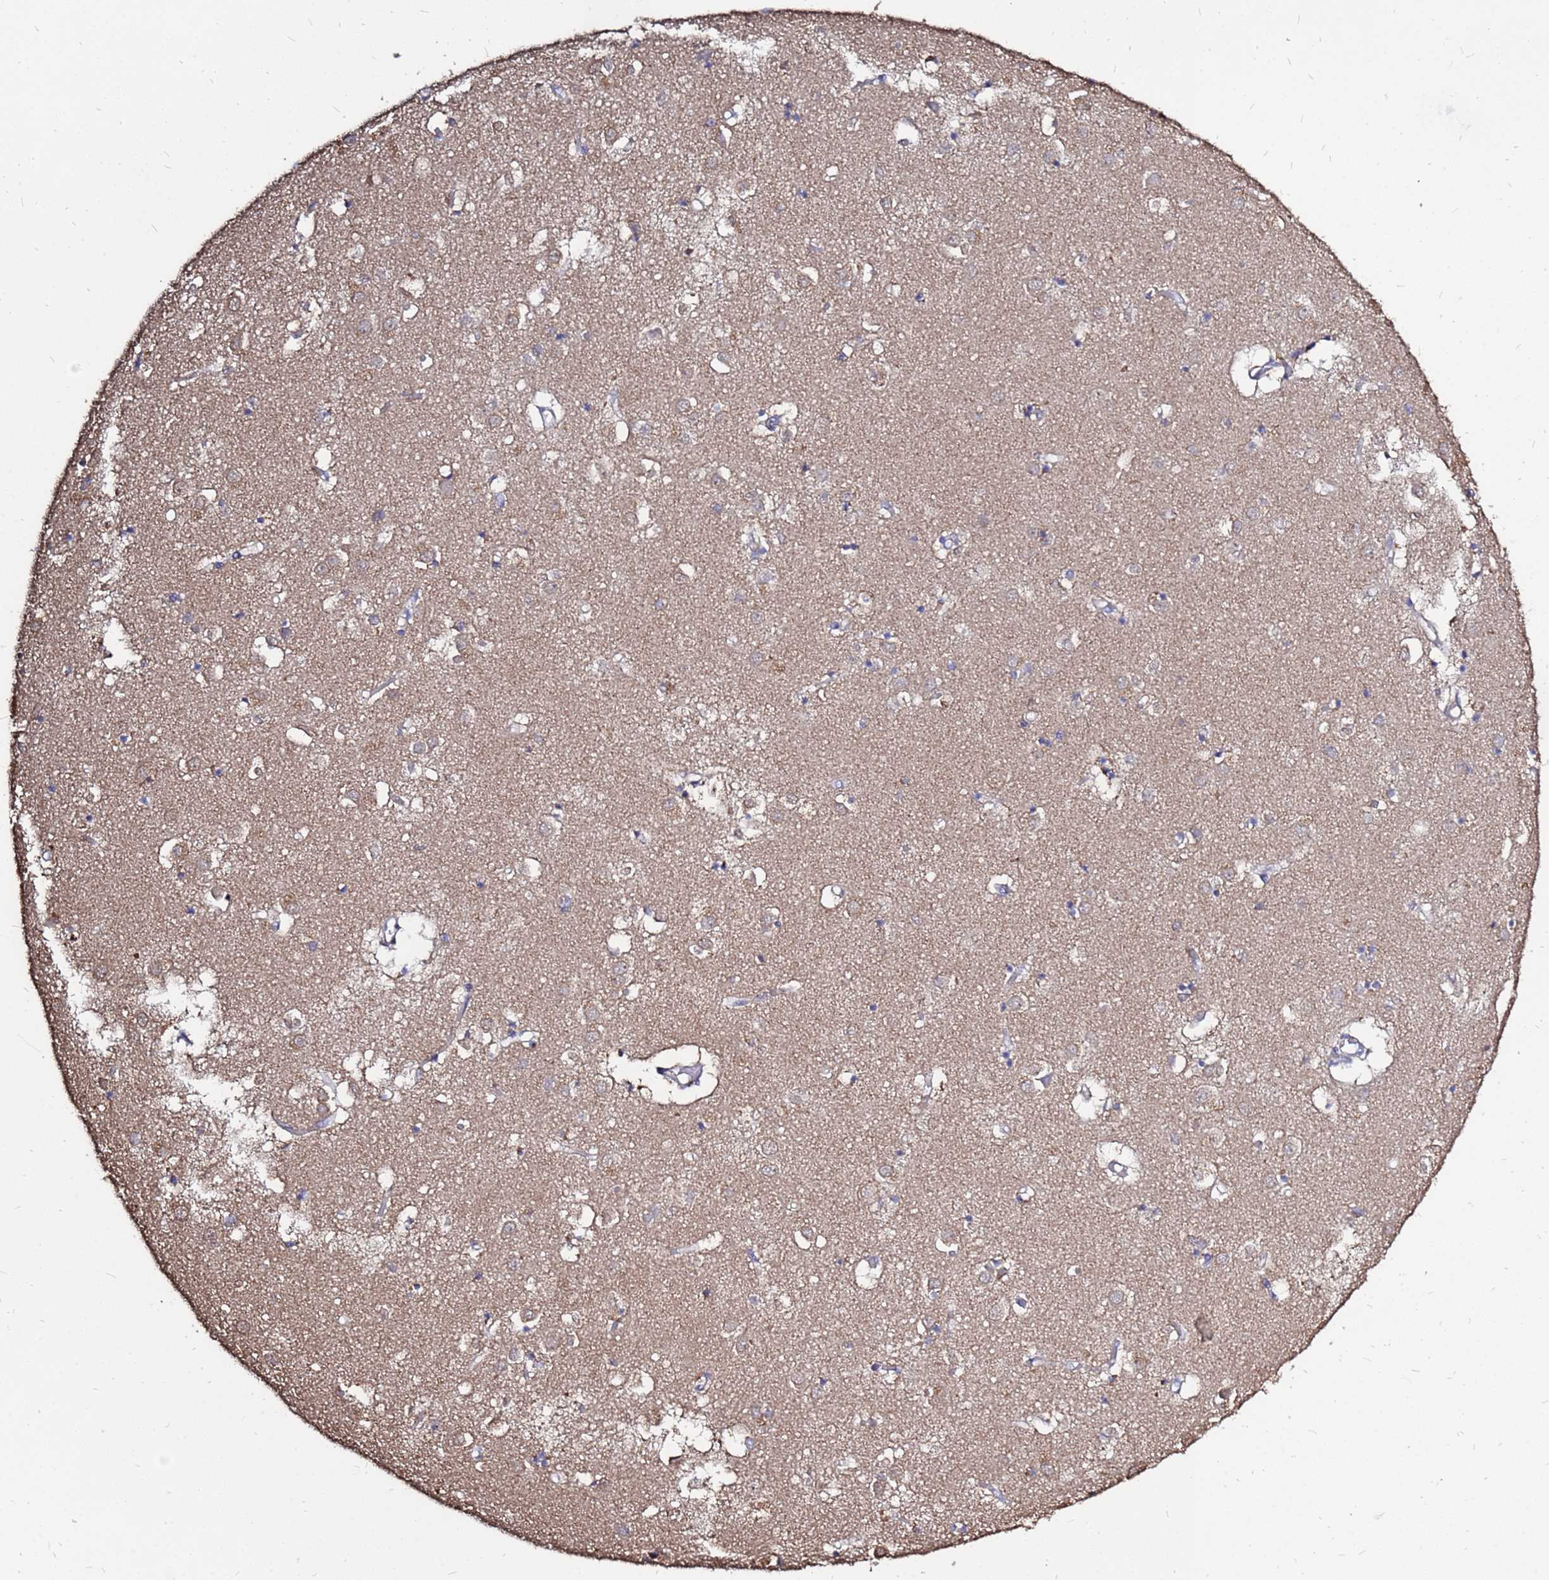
{"staining": {"intensity": "moderate", "quantity": "<25%", "location": "nuclear"}, "tissue": "caudate", "cell_type": "Glial cells", "image_type": "normal", "snomed": [{"axis": "morphology", "description": "Normal tissue, NOS"}, {"axis": "topography", "description": "Lateral ventricle wall"}], "caption": "Moderate nuclear protein expression is seen in about <25% of glial cells in caudate.", "gene": "MOB2", "patient": {"sex": "male", "age": 70}}